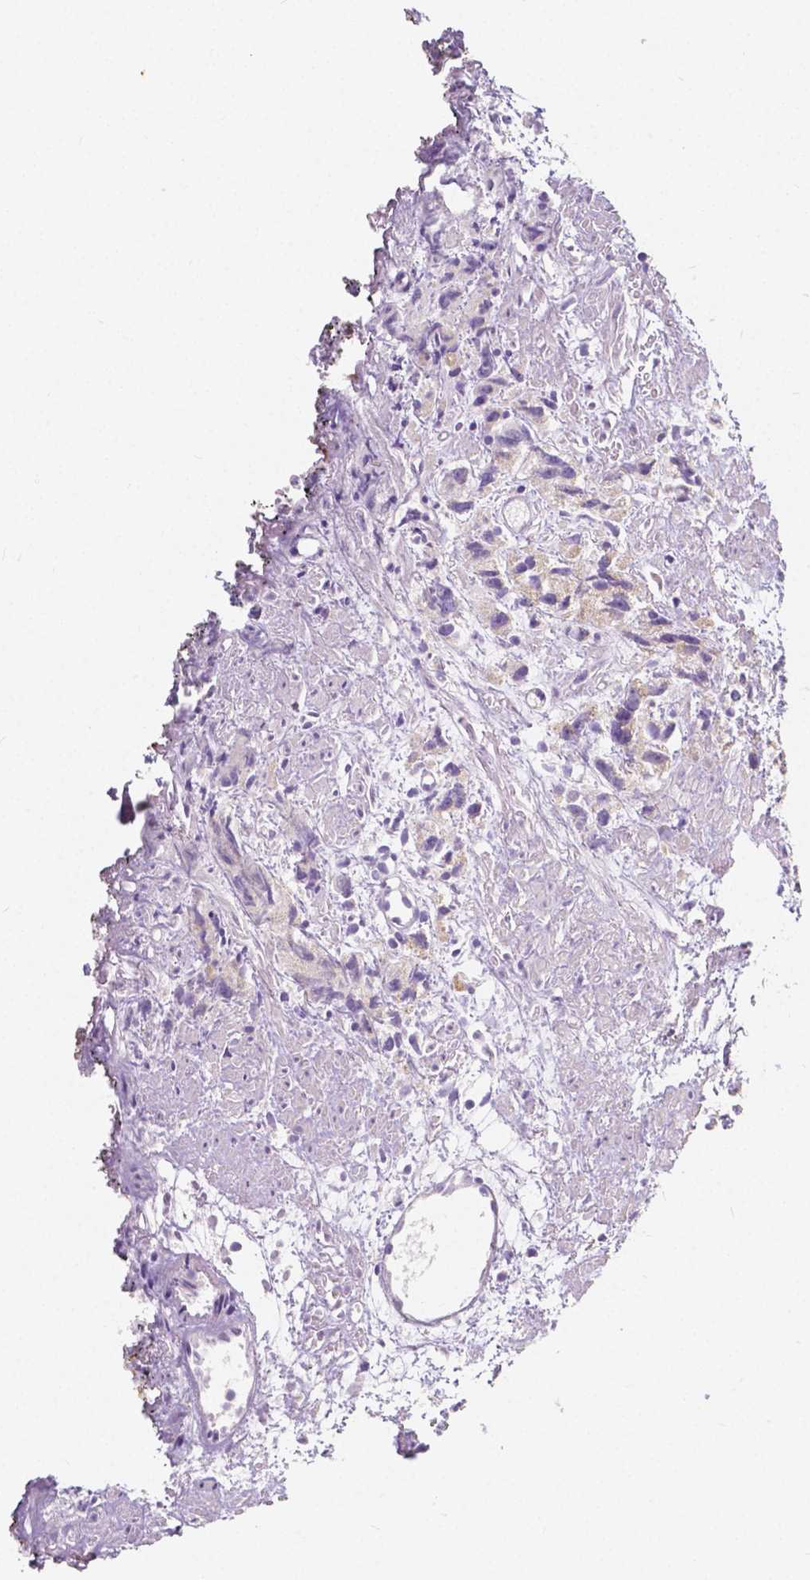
{"staining": {"intensity": "weak", "quantity": "25%-75%", "location": "cytoplasmic/membranous"}, "tissue": "prostate cancer", "cell_type": "Tumor cells", "image_type": "cancer", "snomed": [{"axis": "morphology", "description": "Adenocarcinoma, High grade"}, {"axis": "topography", "description": "Prostate"}], "caption": "Immunohistochemical staining of prostate cancer (adenocarcinoma (high-grade)) demonstrates low levels of weak cytoplasmic/membranous protein staining in approximately 25%-75% of tumor cells.", "gene": "RNF186", "patient": {"sex": "male", "age": 68}}